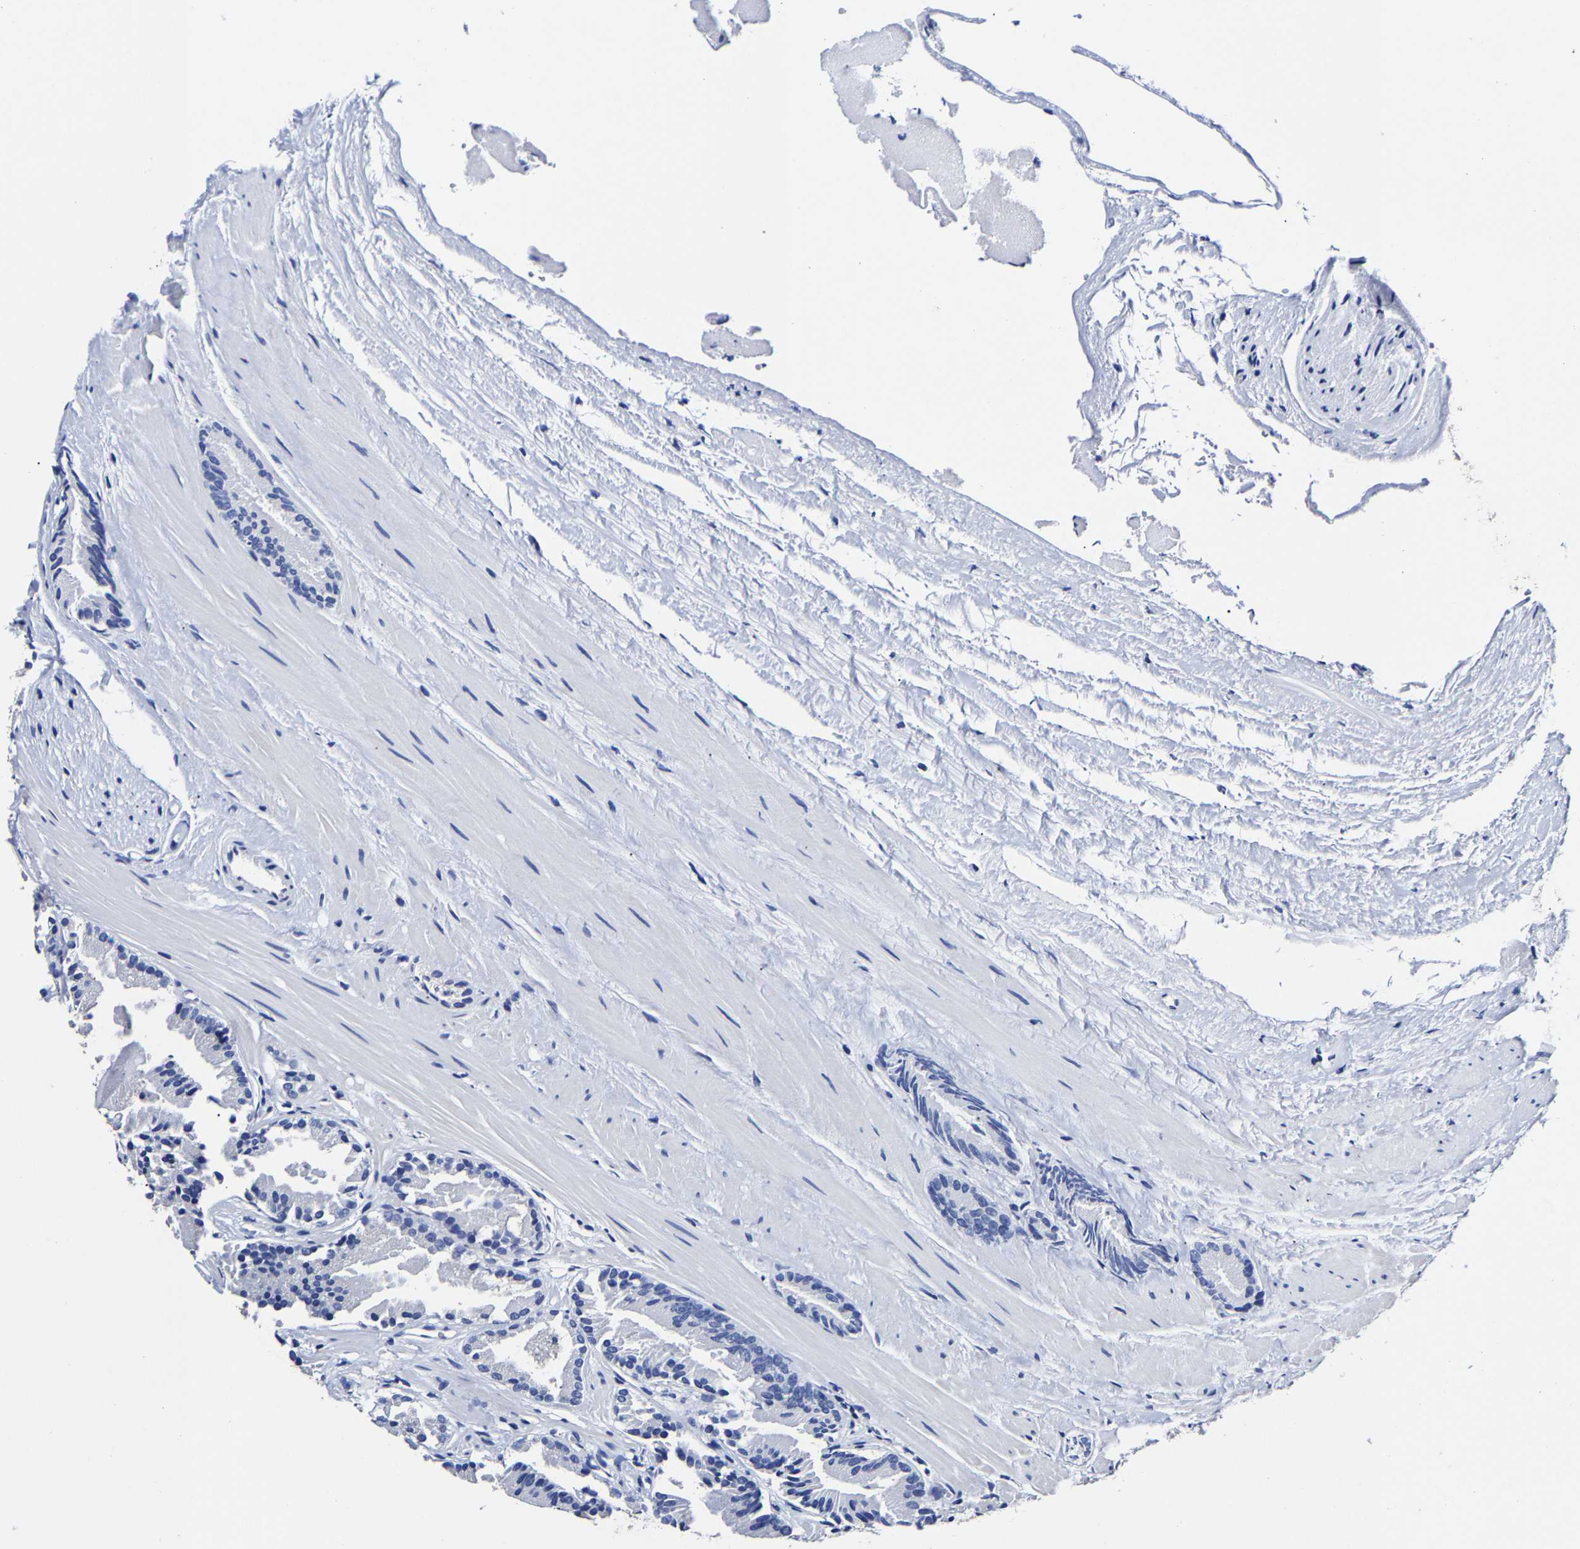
{"staining": {"intensity": "negative", "quantity": "none", "location": "none"}, "tissue": "prostate cancer", "cell_type": "Tumor cells", "image_type": "cancer", "snomed": [{"axis": "morphology", "description": "Adenocarcinoma, Low grade"}, {"axis": "topography", "description": "Prostate"}], "caption": "Tumor cells are negative for protein expression in human low-grade adenocarcinoma (prostate).", "gene": "AKAP4", "patient": {"sex": "male", "age": 51}}